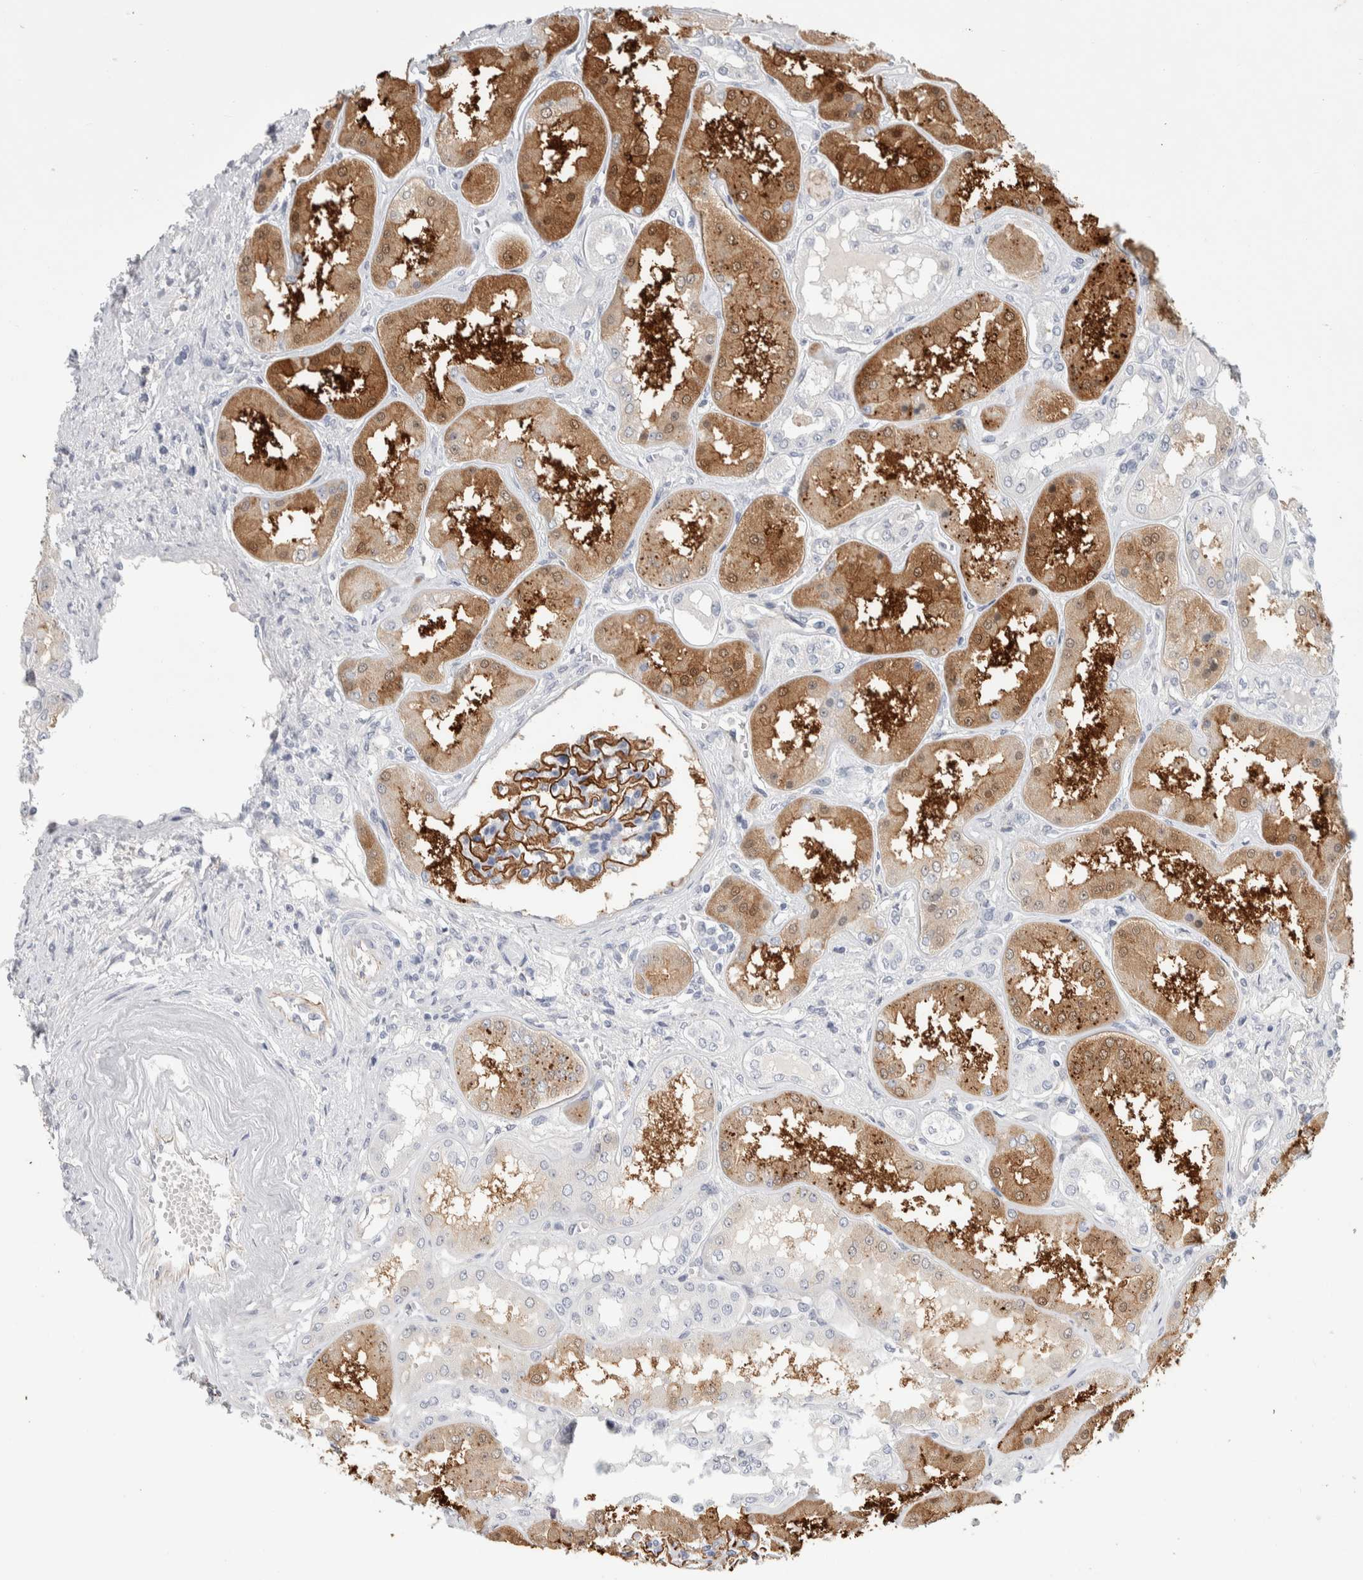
{"staining": {"intensity": "strong", "quantity": "25%-75%", "location": "cytoplasmic/membranous"}, "tissue": "kidney", "cell_type": "Cells in glomeruli", "image_type": "normal", "snomed": [{"axis": "morphology", "description": "Normal tissue, NOS"}, {"axis": "topography", "description": "Kidney"}], "caption": "Immunohistochemistry (IHC) (DAB (3,3'-diaminobenzidine)) staining of normal kidney reveals strong cytoplasmic/membranous protein staining in about 25%-75% of cells in glomeruli. (DAB (3,3'-diaminobenzidine) IHC with brightfield microscopy, high magnification).", "gene": "ZNF862", "patient": {"sex": "female", "age": 56}}